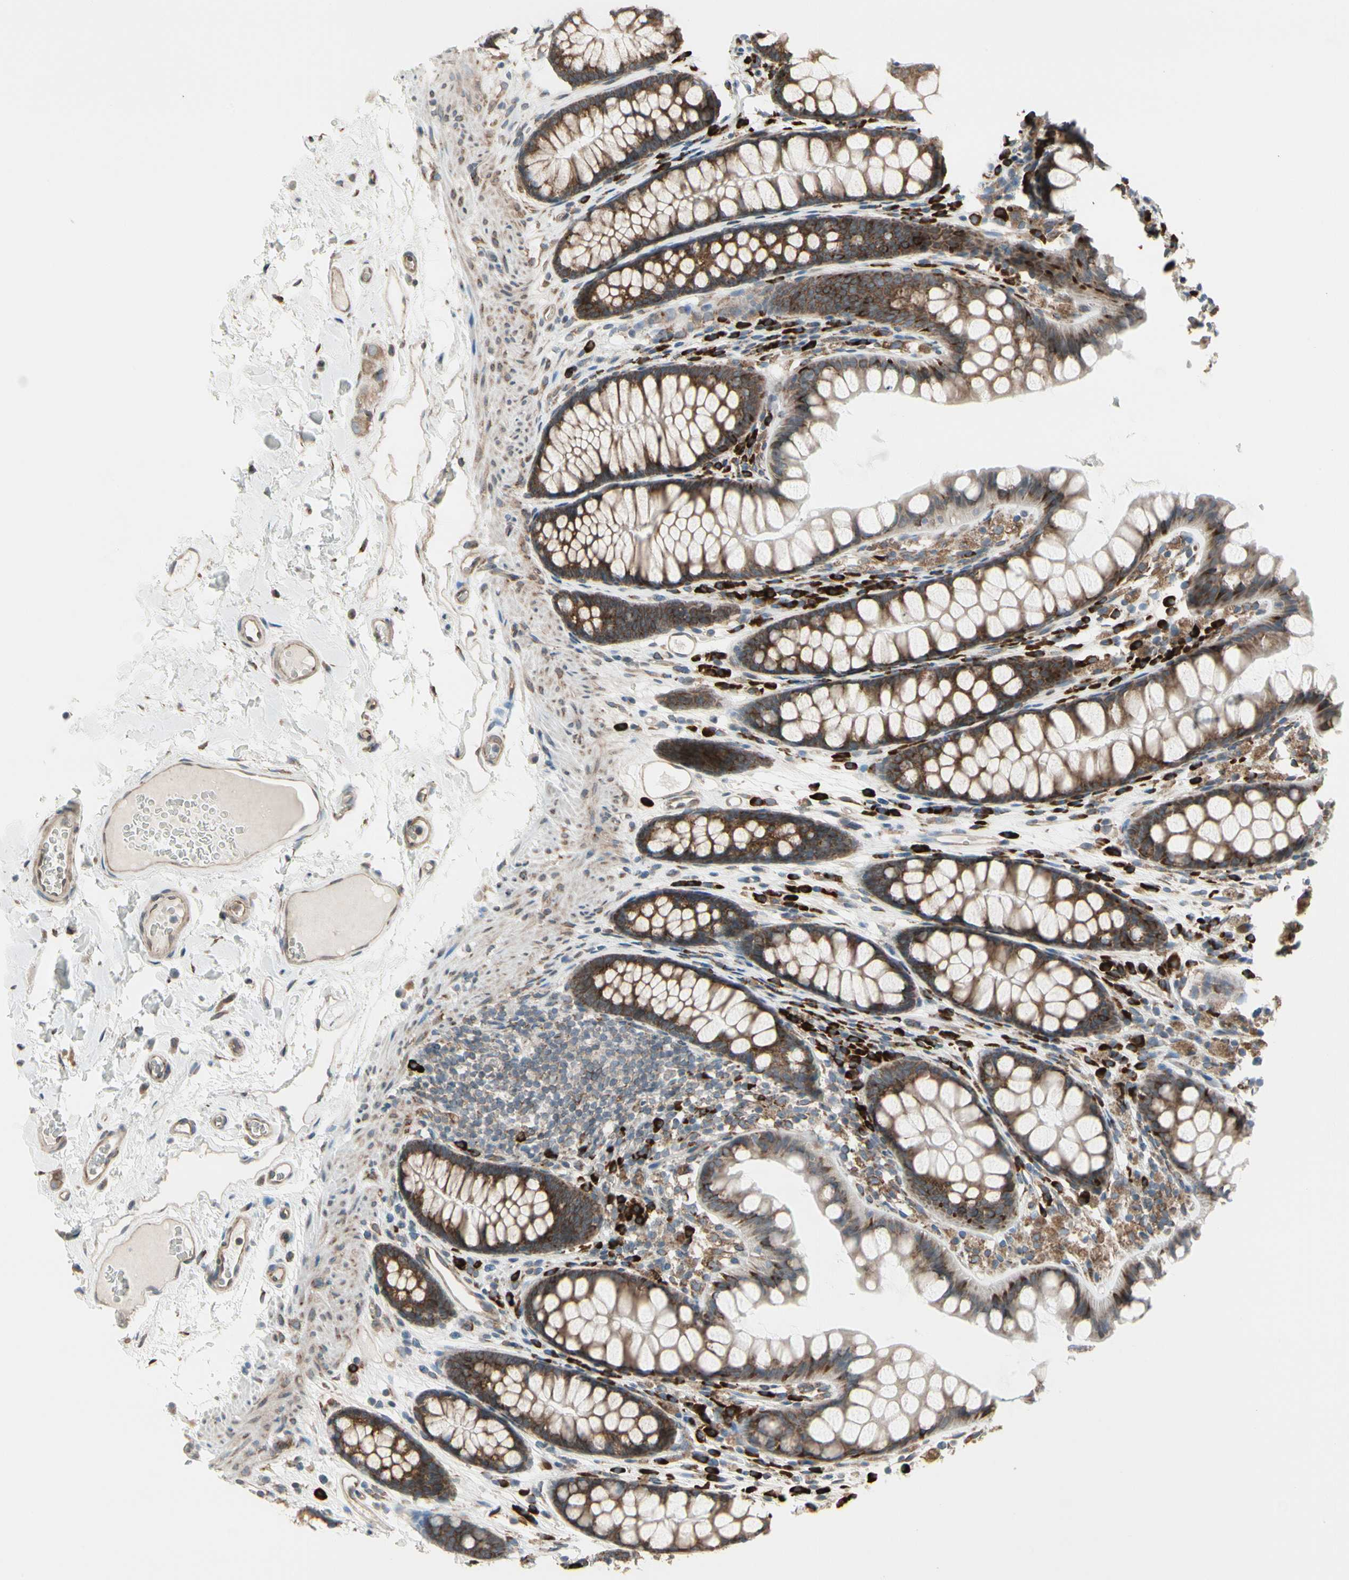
{"staining": {"intensity": "weak", "quantity": ">75%", "location": "cytoplasmic/membranous"}, "tissue": "colon", "cell_type": "Endothelial cells", "image_type": "normal", "snomed": [{"axis": "morphology", "description": "Normal tissue, NOS"}, {"axis": "topography", "description": "Colon"}], "caption": "This is a histology image of IHC staining of benign colon, which shows weak expression in the cytoplasmic/membranous of endothelial cells.", "gene": "FNDC3A", "patient": {"sex": "female", "age": 55}}